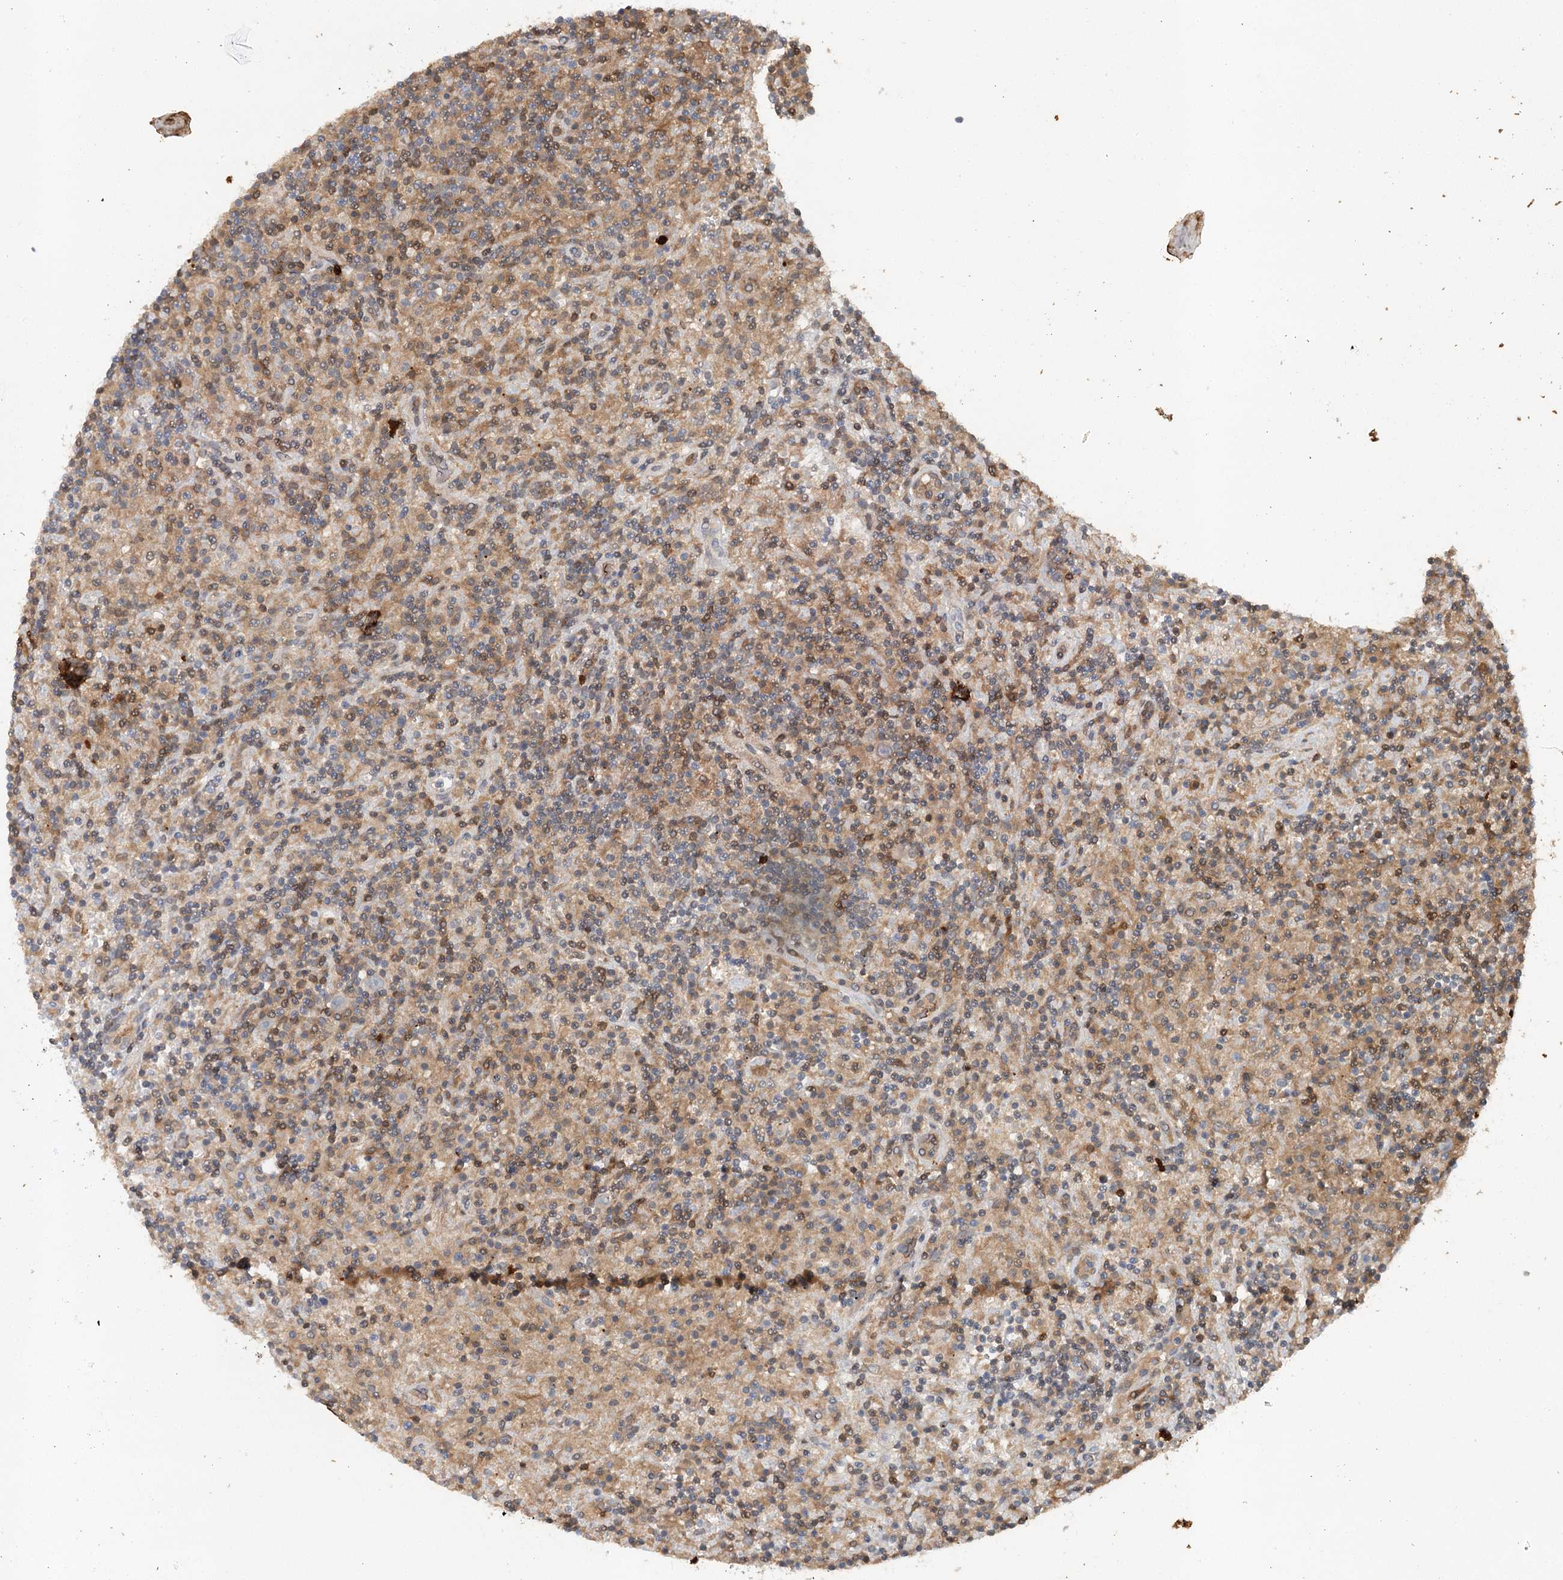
{"staining": {"intensity": "negative", "quantity": "none", "location": "none"}, "tissue": "lymphoma", "cell_type": "Tumor cells", "image_type": "cancer", "snomed": [{"axis": "morphology", "description": "Hodgkin's disease, NOS"}, {"axis": "topography", "description": "Lymph node"}], "caption": "DAB immunohistochemical staining of lymphoma displays no significant positivity in tumor cells.", "gene": "SLC41A2", "patient": {"sex": "male", "age": 70}}